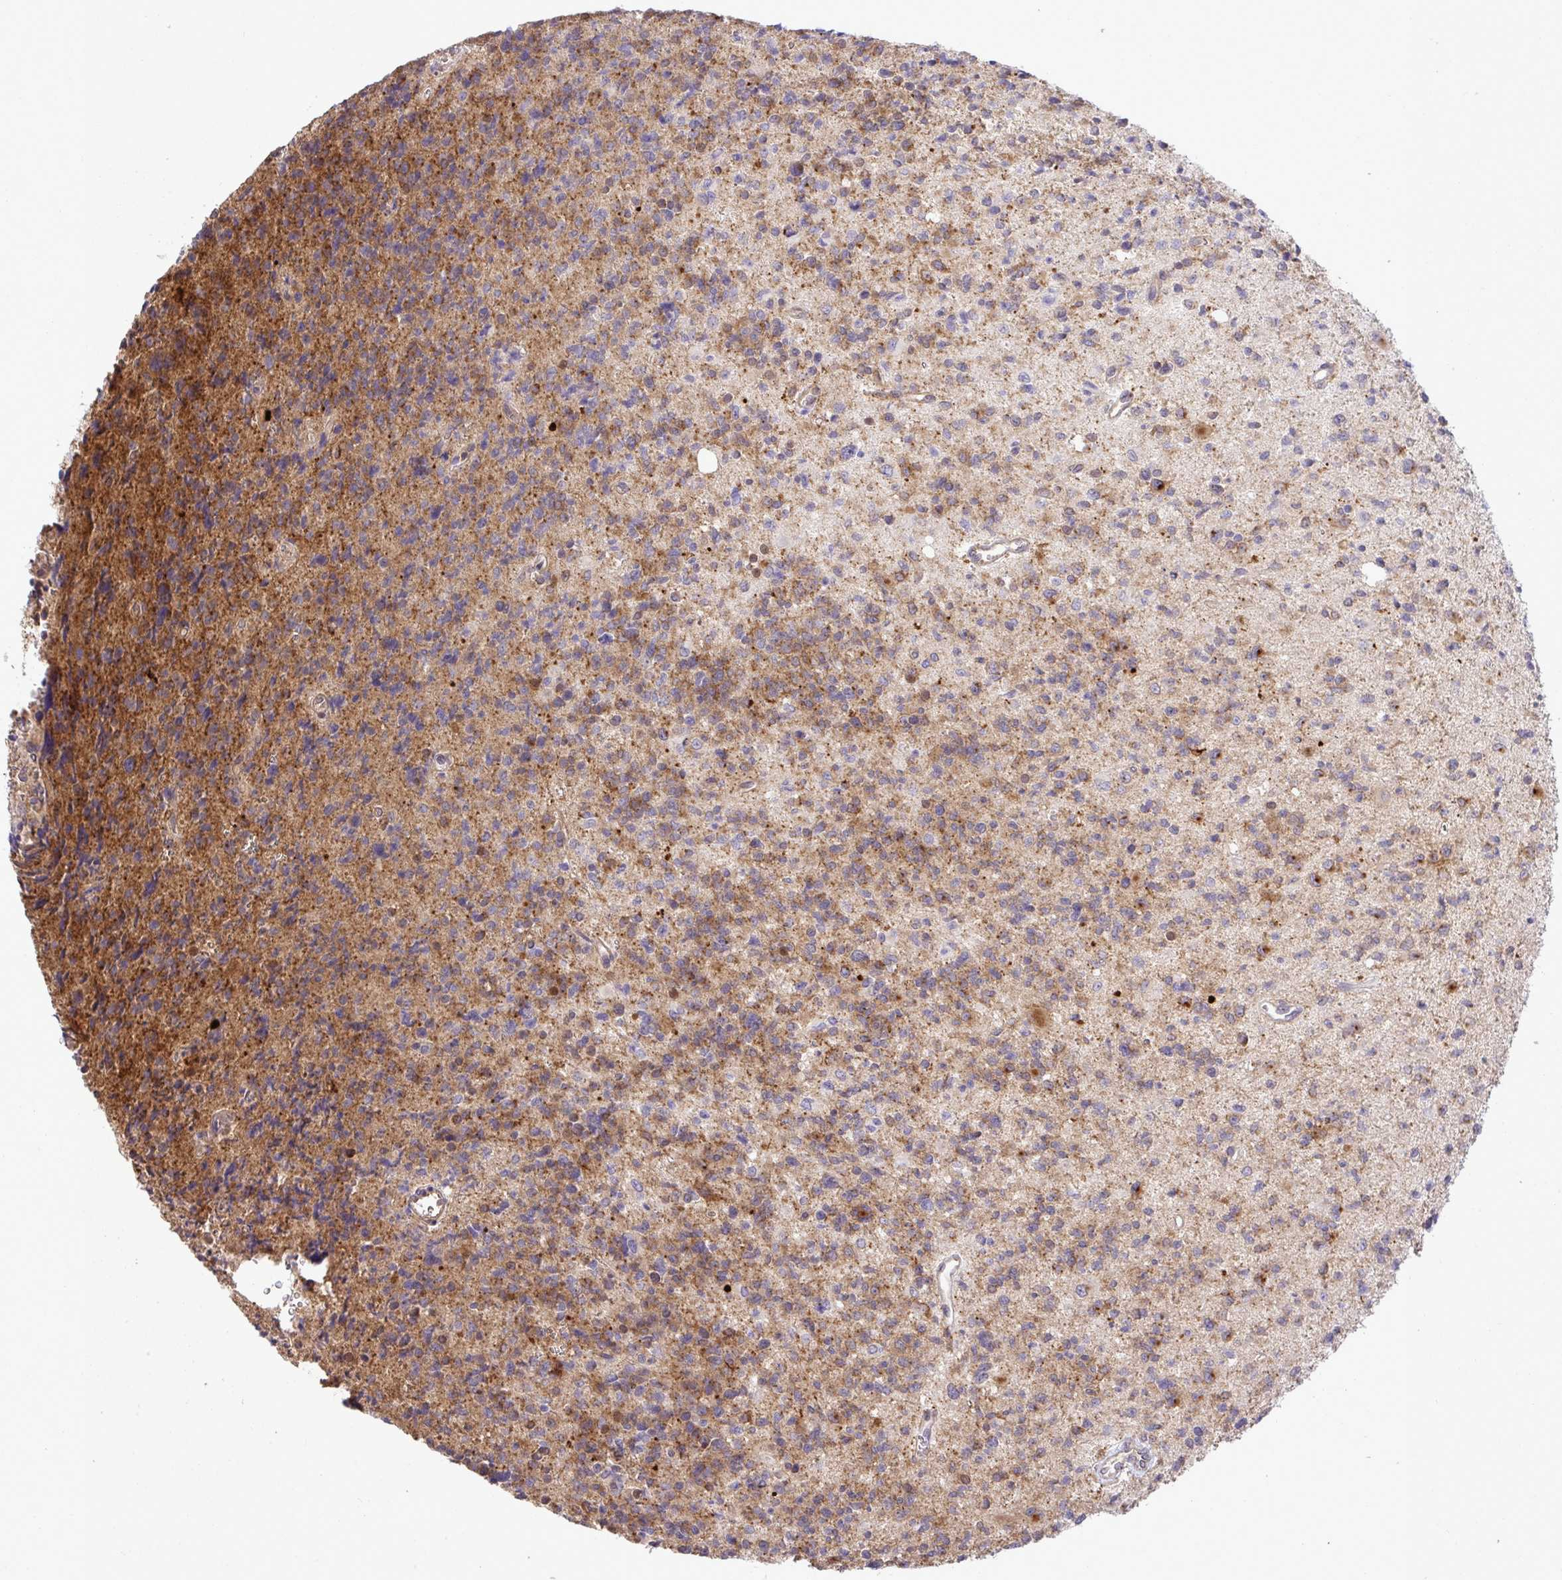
{"staining": {"intensity": "weak", "quantity": "25%-75%", "location": "cytoplasmic/membranous"}, "tissue": "glioma", "cell_type": "Tumor cells", "image_type": "cancer", "snomed": [{"axis": "morphology", "description": "Glioma, malignant, High grade"}, {"axis": "topography", "description": "Brain"}], "caption": "Immunohistochemical staining of human glioma exhibits low levels of weak cytoplasmic/membranous staining in about 25%-75% of tumor cells.", "gene": "SLC9A6", "patient": {"sex": "male", "age": 29}}